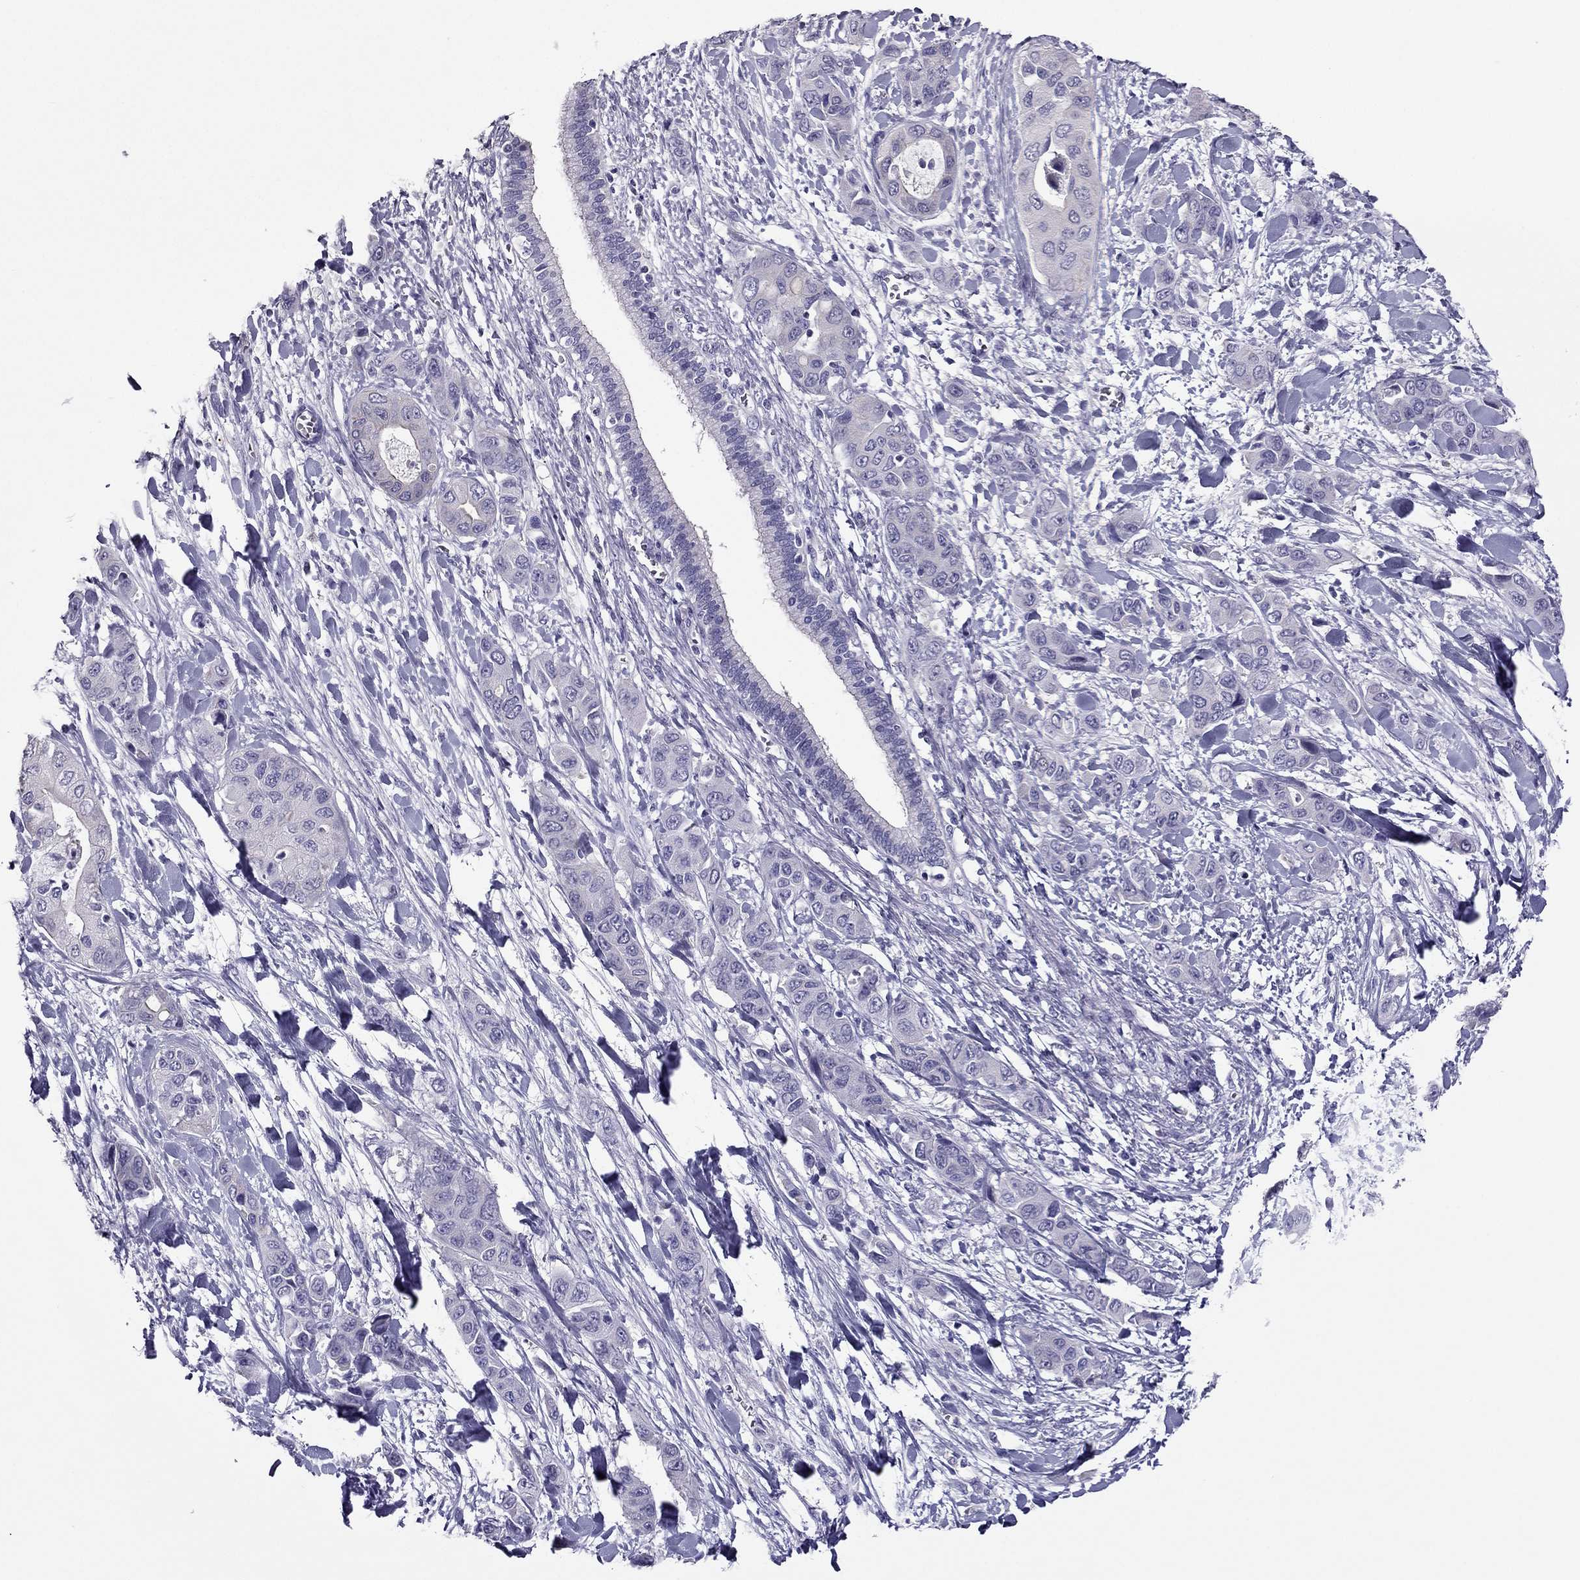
{"staining": {"intensity": "negative", "quantity": "none", "location": "none"}, "tissue": "liver cancer", "cell_type": "Tumor cells", "image_type": "cancer", "snomed": [{"axis": "morphology", "description": "Cholangiocarcinoma"}, {"axis": "topography", "description": "Liver"}], "caption": "Tumor cells are negative for brown protein staining in liver cancer (cholangiocarcinoma).", "gene": "PDE6A", "patient": {"sex": "female", "age": 52}}